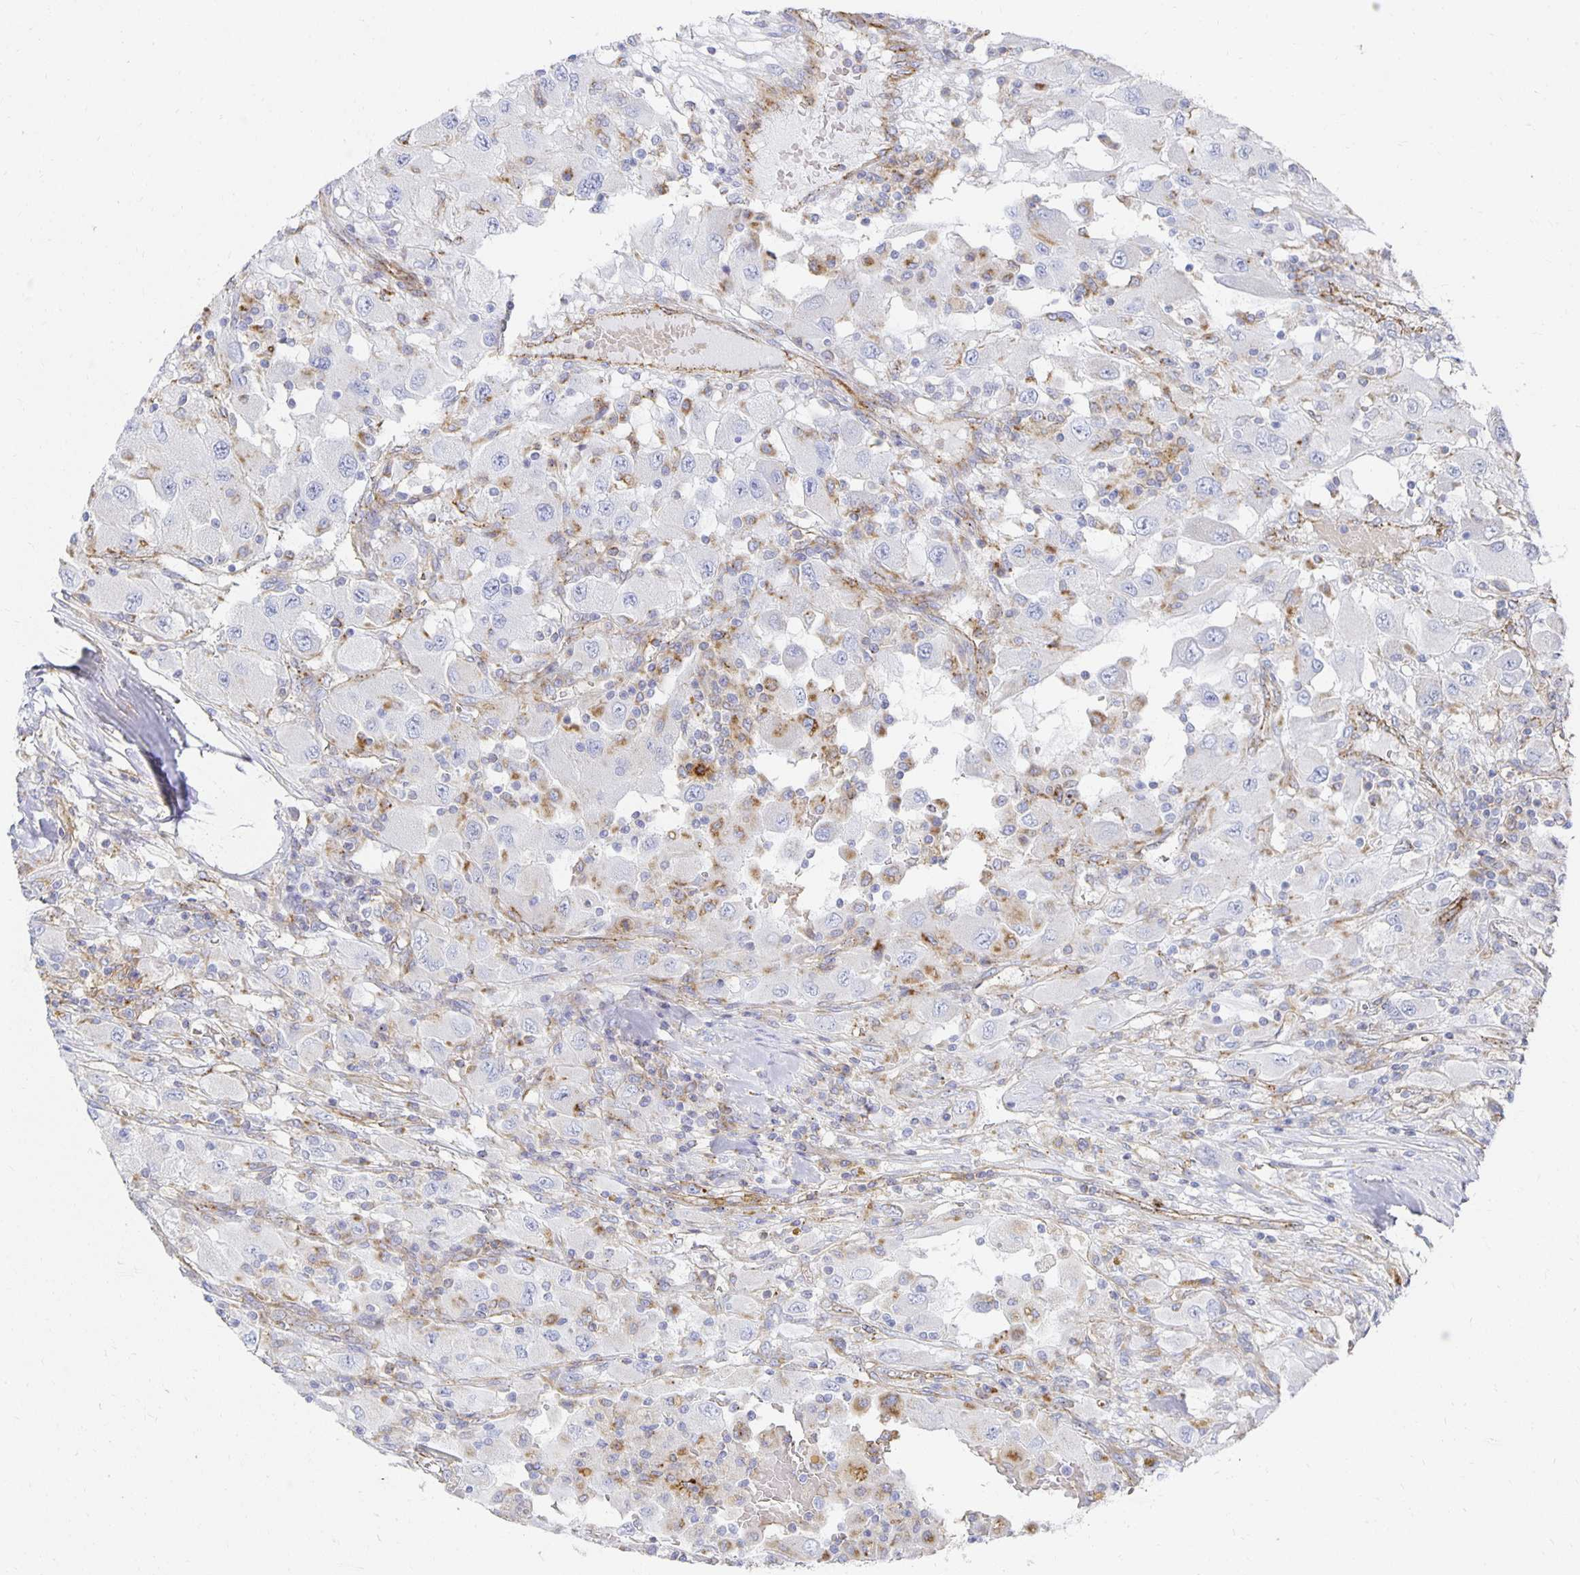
{"staining": {"intensity": "moderate", "quantity": "<25%", "location": "cytoplasmic/membranous"}, "tissue": "renal cancer", "cell_type": "Tumor cells", "image_type": "cancer", "snomed": [{"axis": "morphology", "description": "Adenocarcinoma, NOS"}, {"axis": "topography", "description": "Kidney"}], "caption": "Immunohistochemistry (IHC) histopathology image of neoplastic tissue: renal cancer stained using immunohistochemistry displays low levels of moderate protein expression localized specifically in the cytoplasmic/membranous of tumor cells, appearing as a cytoplasmic/membranous brown color.", "gene": "TAAR1", "patient": {"sex": "female", "age": 67}}